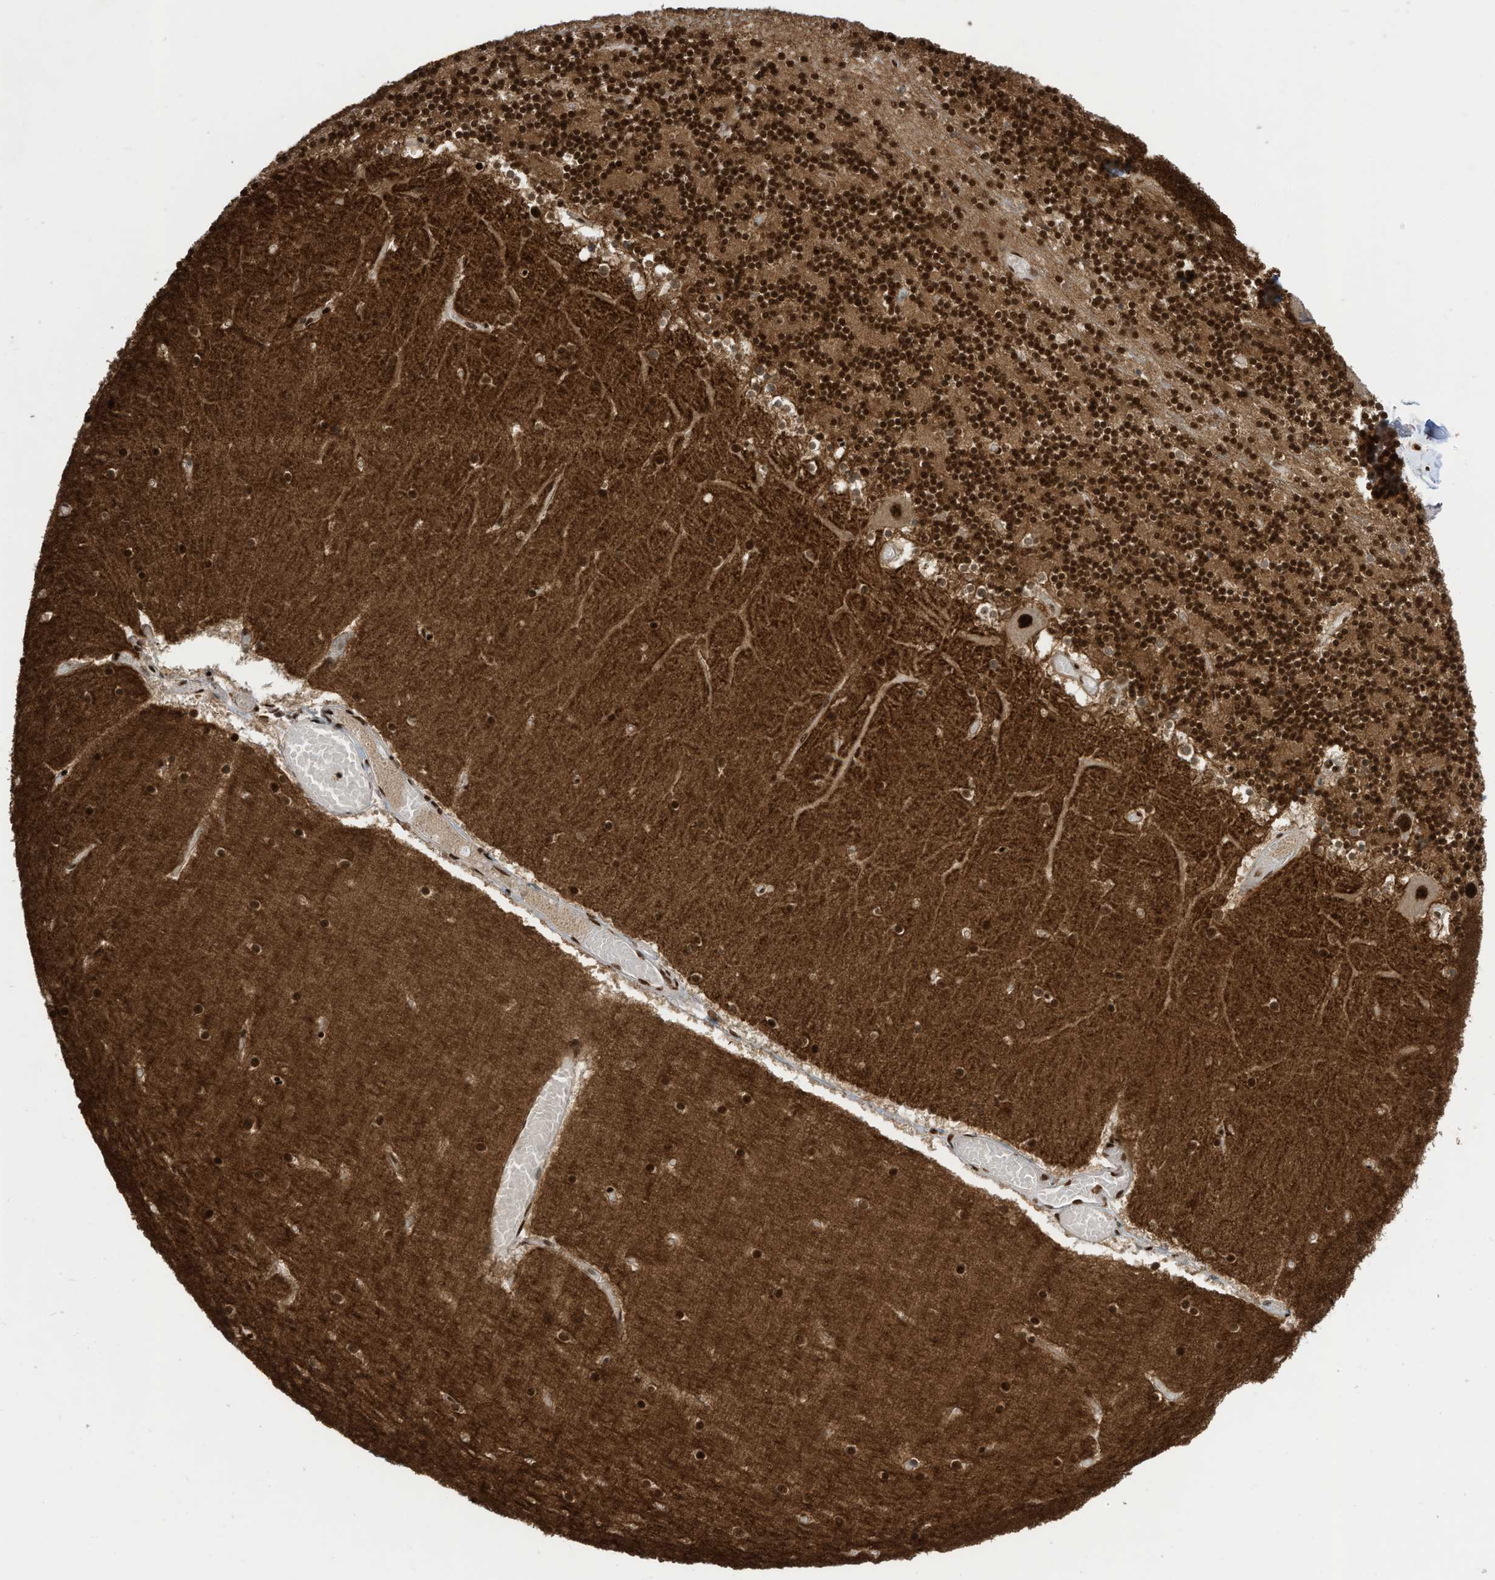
{"staining": {"intensity": "strong", "quantity": ">75%", "location": "nuclear"}, "tissue": "cerebellum", "cell_type": "Cells in granular layer", "image_type": "normal", "snomed": [{"axis": "morphology", "description": "Normal tissue, NOS"}, {"axis": "topography", "description": "Cerebellum"}], "caption": "This micrograph shows immunohistochemistry (IHC) staining of normal human cerebellum, with high strong nuclear expression in about >75% of cells in granular layer.", "gene": "SF3A3", "patient": {"sex": "female", "age": 28}}